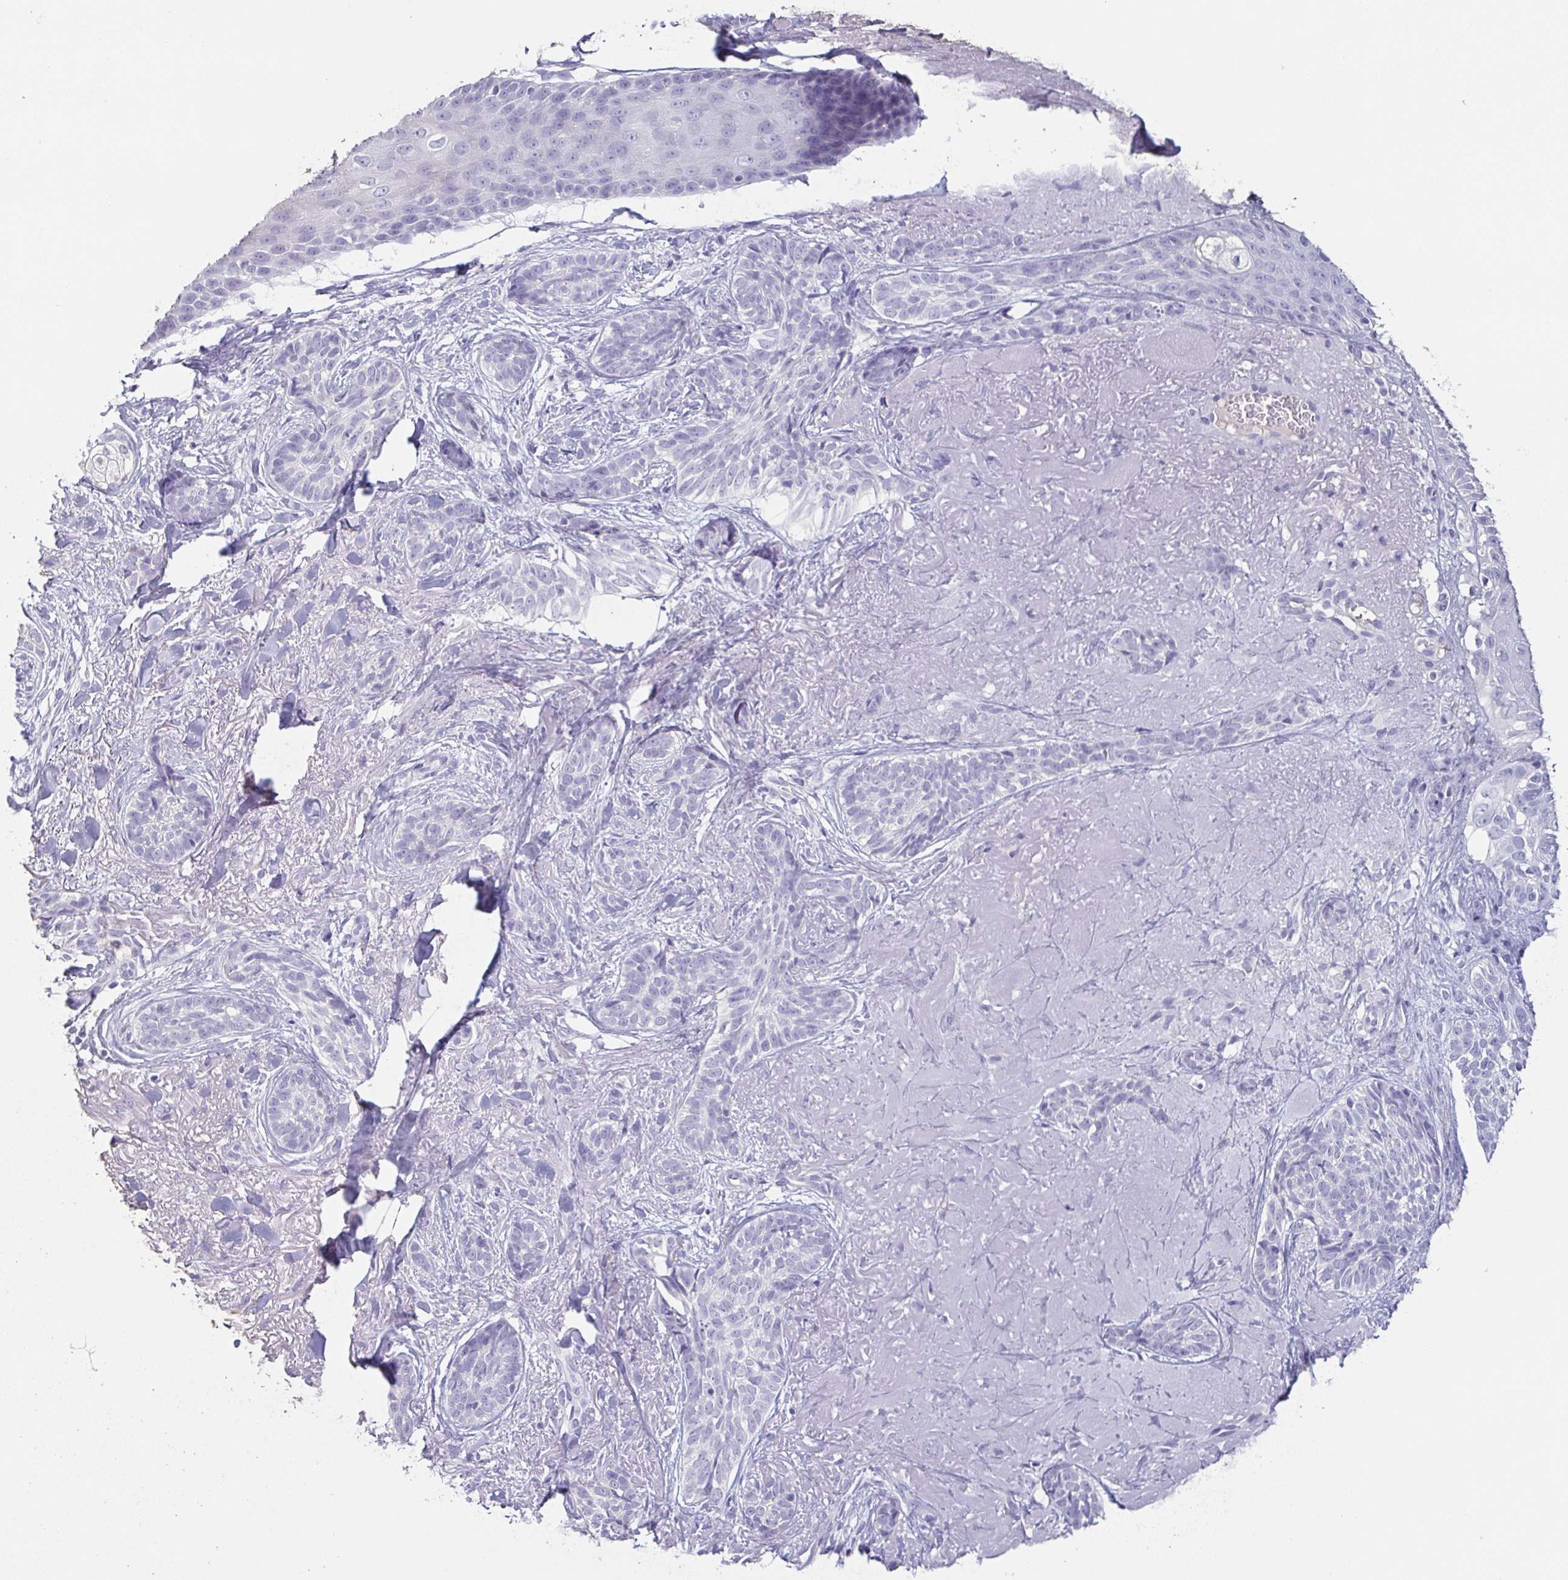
{"staining": {"intensity": "negative", "quantity": "none", "location": "none"}, "tissue": "skin cancer", "cell_type": "Tumor cells", "image_type": "cancer", "snomed": [{"axis": "morphology", "description": "Basal cell carcinoma"}, {"axis": "morphology", "description": "BCC, high aggressive"}, {"axis": "topography", "description": "Skin"}], "caption": "A histopathology image of skin basal cell carcinoma stained for a protein demonstrates no brown staining in tumor cells.", "gene": "BPIFA2", "patient": {"sex": "female", "age": 79}}